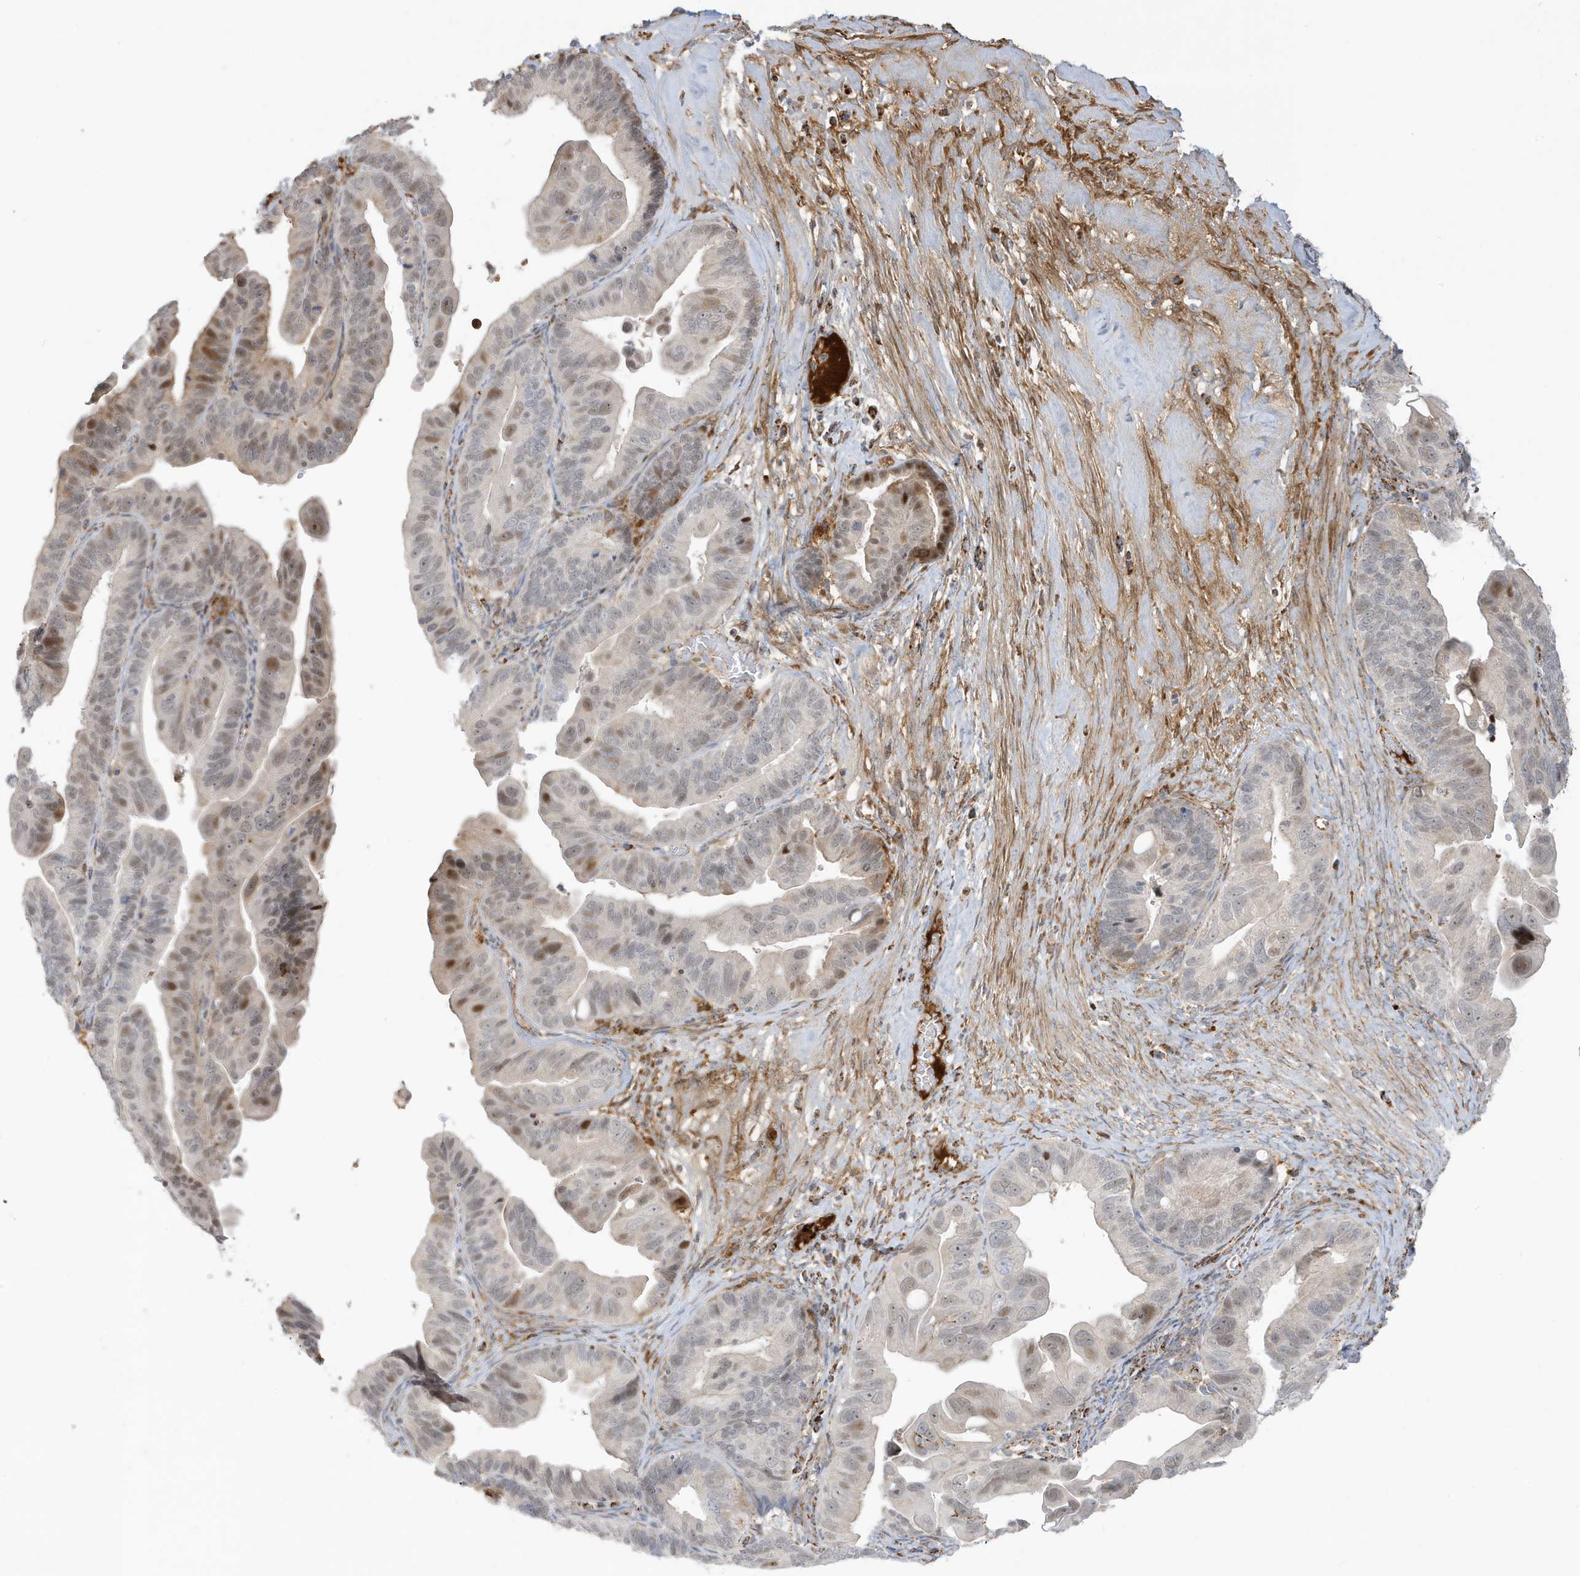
{"staining": {"intensity": "moderate", "quantity": "<25%", "location": "nuclear"}, "tissue": "ovarian cancer", "cell_type": "Tumor cells", "image_type": "cancer", "snomed": [{"axis": "morphology", "description": "Cystadenocarcinoma, serous, NOS"}, {"axis": "topography", "description": "Ovary"}], "caption": "Immunohistochemical staining of human ovarian cancer (serous cystadenocarcinoma) demonstrates low levels of moderate nuclear staining in approximately <25% of tumor cells.", "gene": "IFT57", "patient": {"sex": "female", "age": 56}}